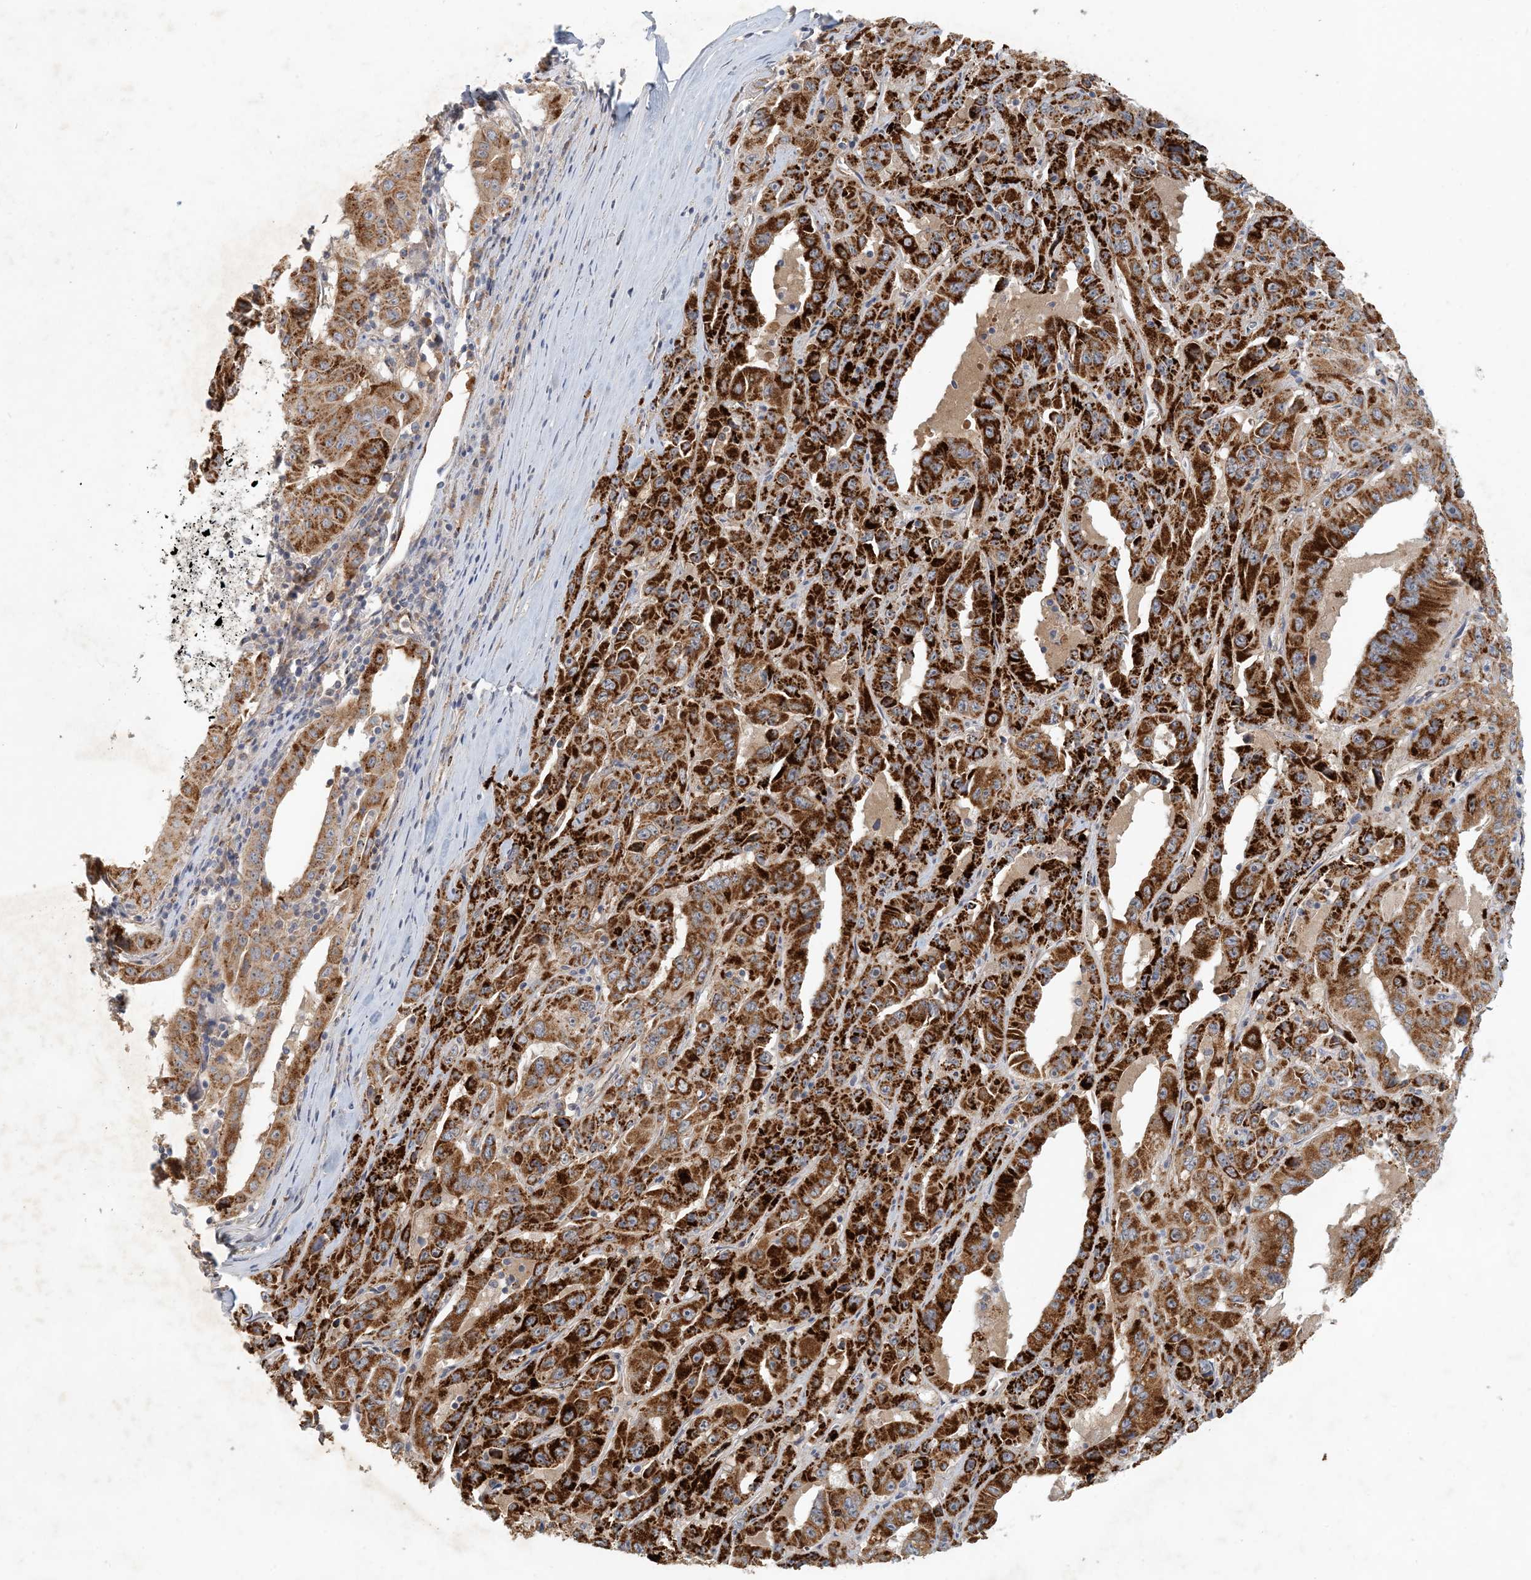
{"staining": {"intensity": "strong", "quantity": ">75%", "location": "cytoplasmic/membranous"}, "tissue": "pancreatic cancer", "cell_type": "Tumor cells", "image_type": "cancer", "snomed": [{"axis": "morphology", "description": "Adenocarcinoma, NOS"}, {"axis": "topography", "description": "Pancreas"}], "caption": "Immunohistochemistry (IHC) (DAB (3,3'-diaminobenzidine)) staining of human pancreatic cancer (adenocarcinoma) exhibits strong cytoplasmic/membranous protein expression in approximately >75% of tumor cells.", "gene": "ZBTB3", "patient": {"sex": "male", "age": 63}}